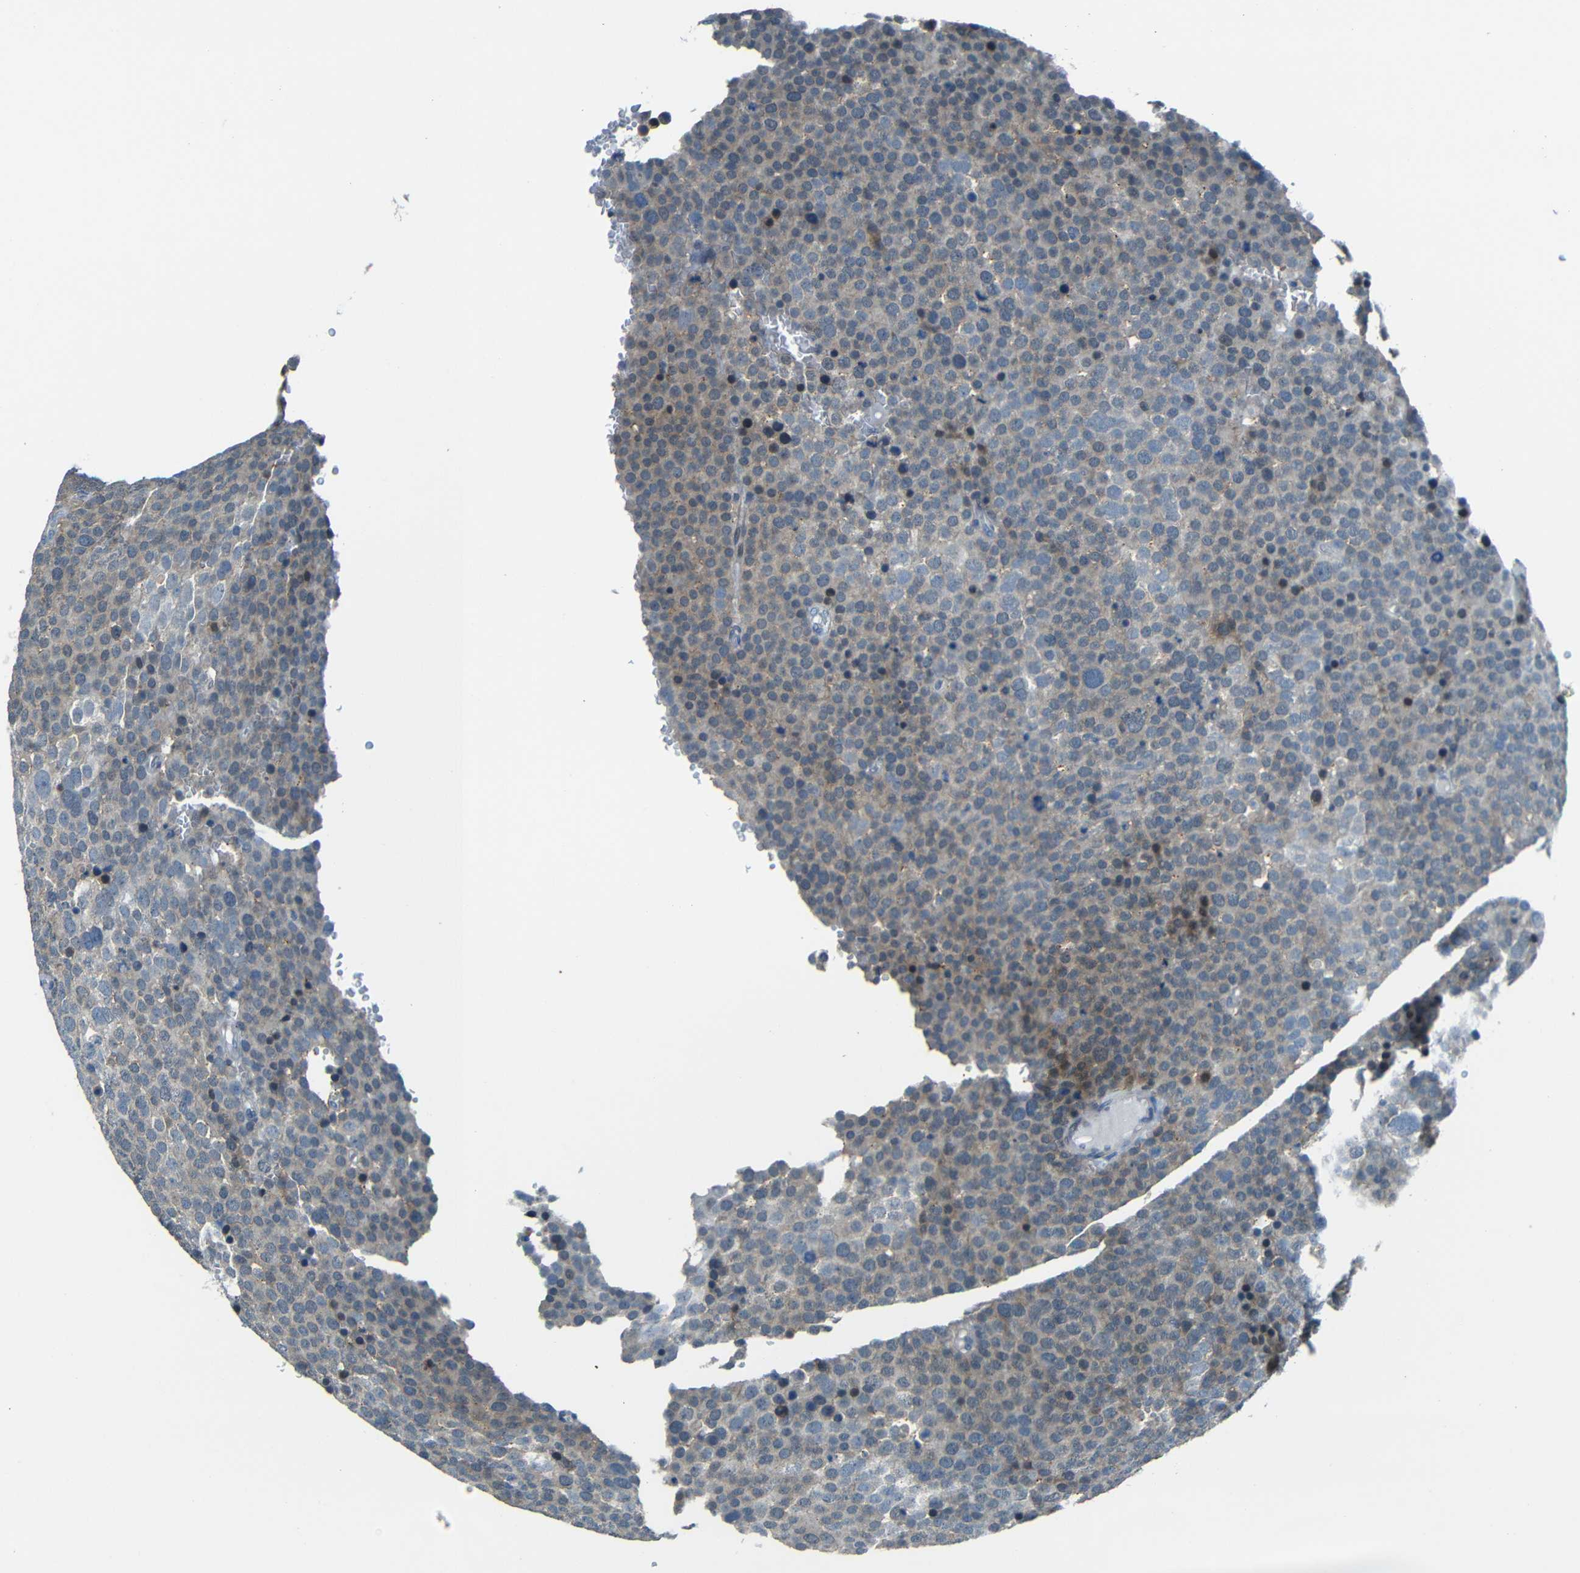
{"staining": {"intensity": "weak", "quantity": "25%-75%", "location": "cytoplasmic/membranous"}, "tissue": "testis cancer", "cell_type": "Tumor cells", "image_type": "cancer", "snomed": [{"axis": "morphology", "description": "Seminoma, NOS"}, {"axis": "topography", "description": "Testis"}], "caption": "Protein expression analysis of testis cancer (seminoma) shows weak cytoplasmic/membranous staining in approximately 25%-75% of tumor cells. (Brightfield microscopy of DAB IHC at high magnification).", "gene": "ANKRD22", "patient": {"sex": "male", "age": 71}}